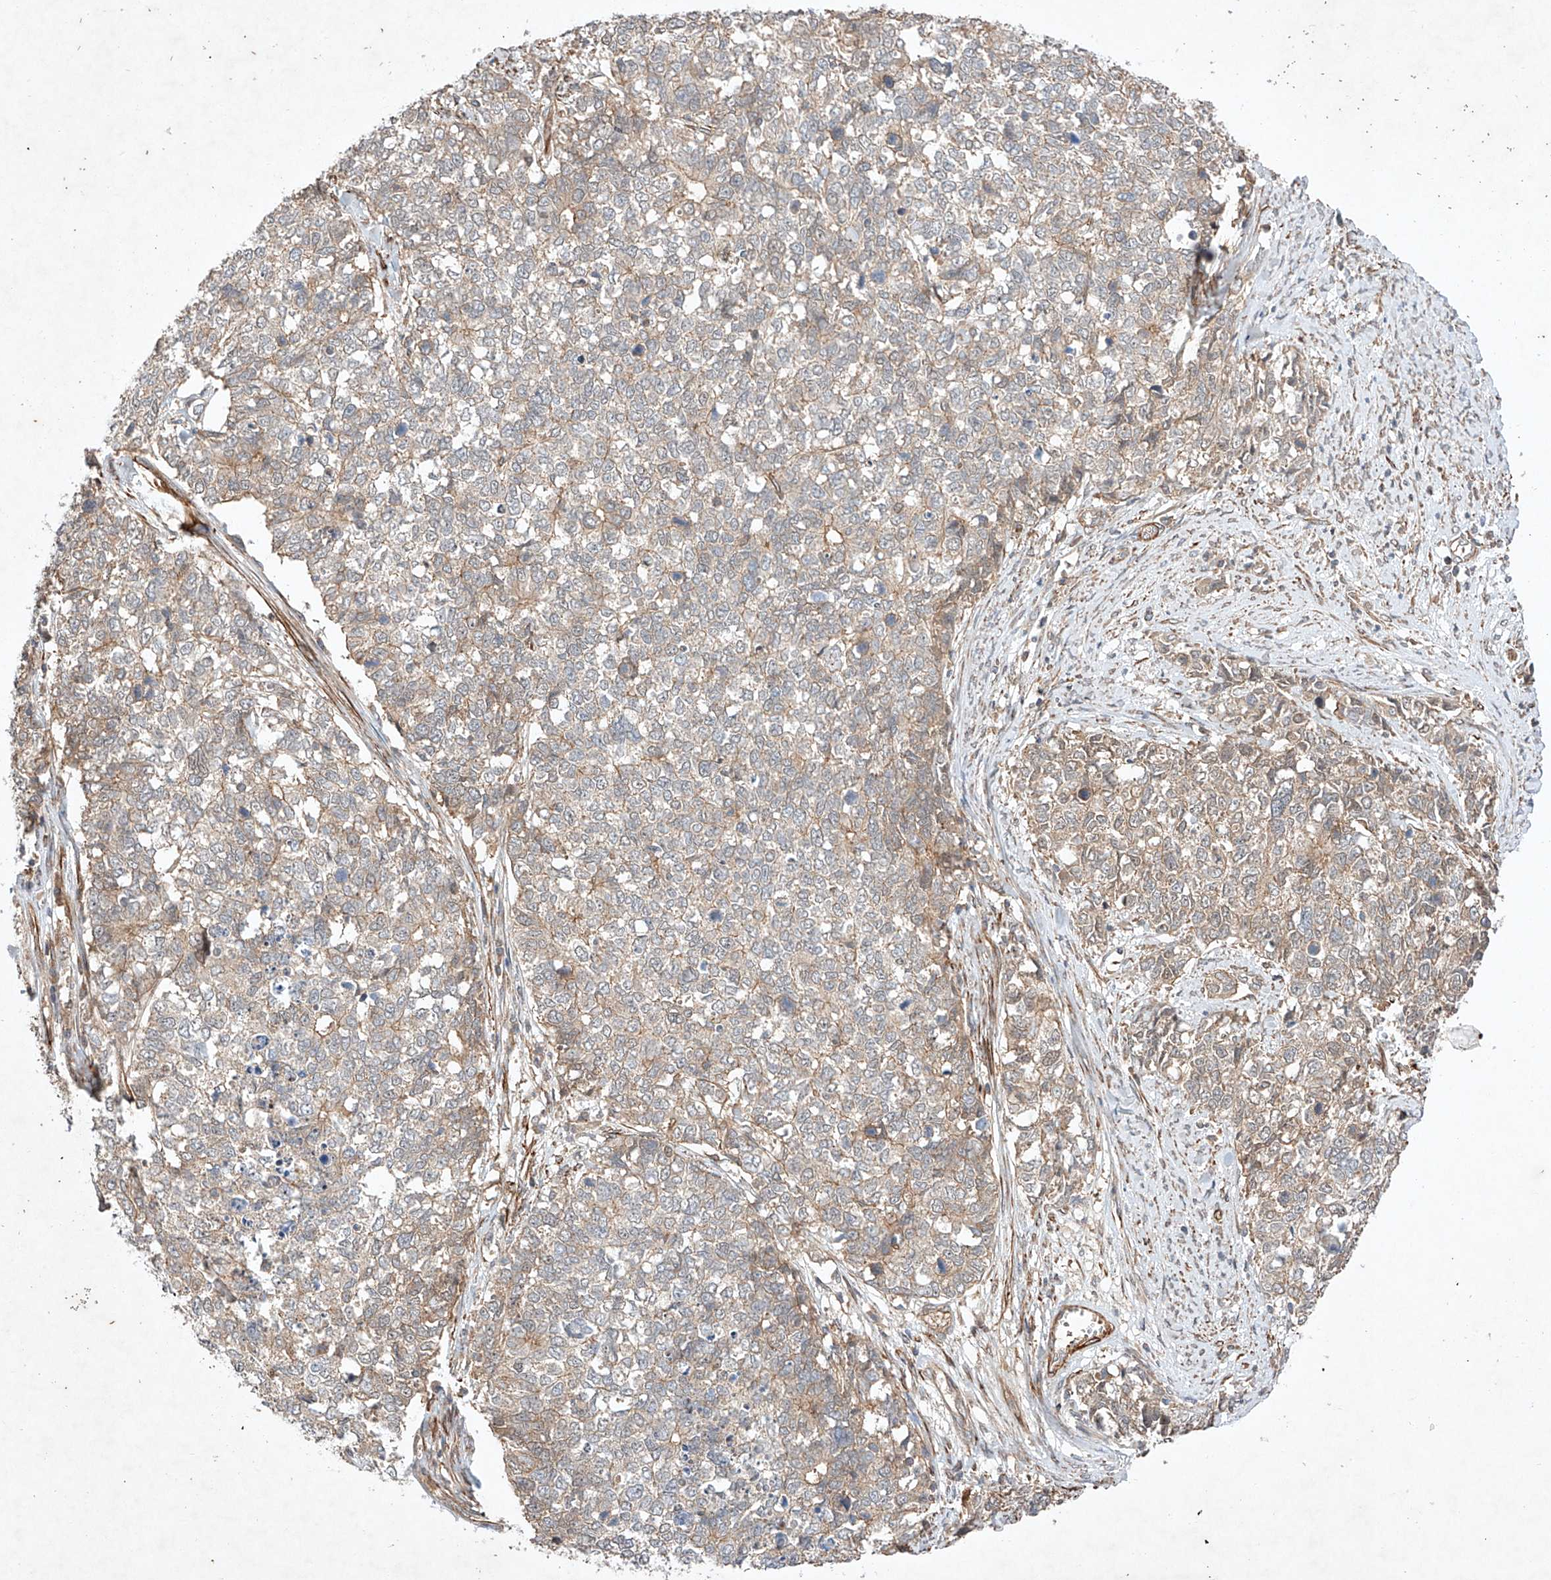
{"staining": {"intensity": "weak", "quantity": "25%-75%", "location": "cytoplasmic/membranous"}, "tissue": "cervical cancer", "cell_type": "Tumor cells", "image_type": "cancer", "snomed": [{"axis": "morphology", "description": "Squamous cell carcinoma, NOS"}, {"axis": "topography", "description": "Cervix"}], "caption": "Weak cytoplasmic/membranous protein expression is appreciated in approximately 25%-75% of tumor cells in cervical cancer (squamous cell carcinoma).", "gene": "ARHGAP33", "patient": {"sex": "female", "age": 63}}